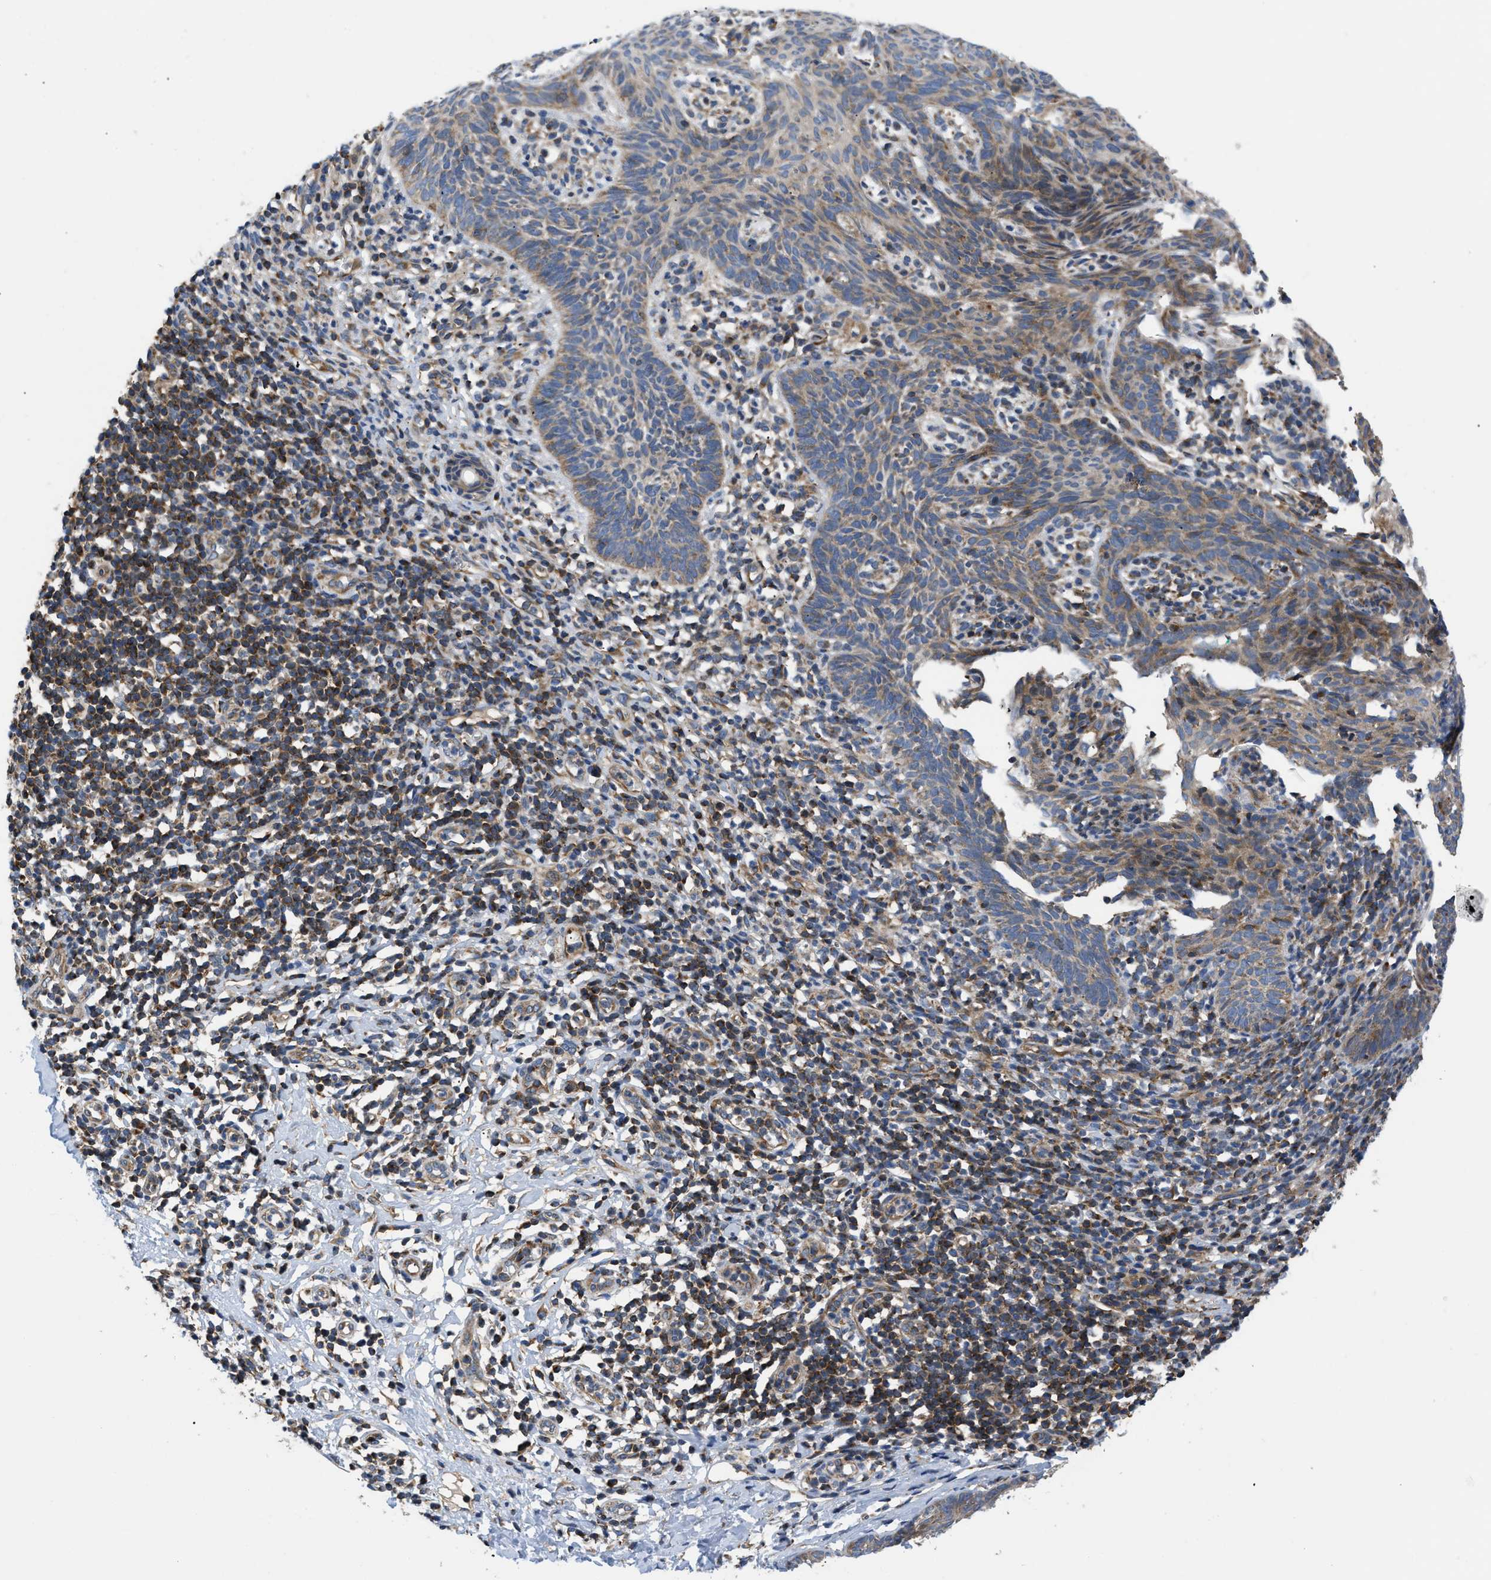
{"staining": {"intensity": "moderate", "quantity": "25%-75%", "location": "cytoplasmic/membranous"}, "tissue": "skin cancer", "cell_type": "Tumor cells", "image_type": "cancer", "snomed": [{"axis": "morphology", "description": "Basal cell carcinoma"}, {"axis": "topography", "description": "Skin"}], "caption": "An IHC micrograph of tumor tissue is shown. Protein staining in brown shows moderate cytoplasmic/membranous positivity in skin cancer within tumor cells.", "gene": "OPTN", "patient": {"sex": "male", "age": 60}}